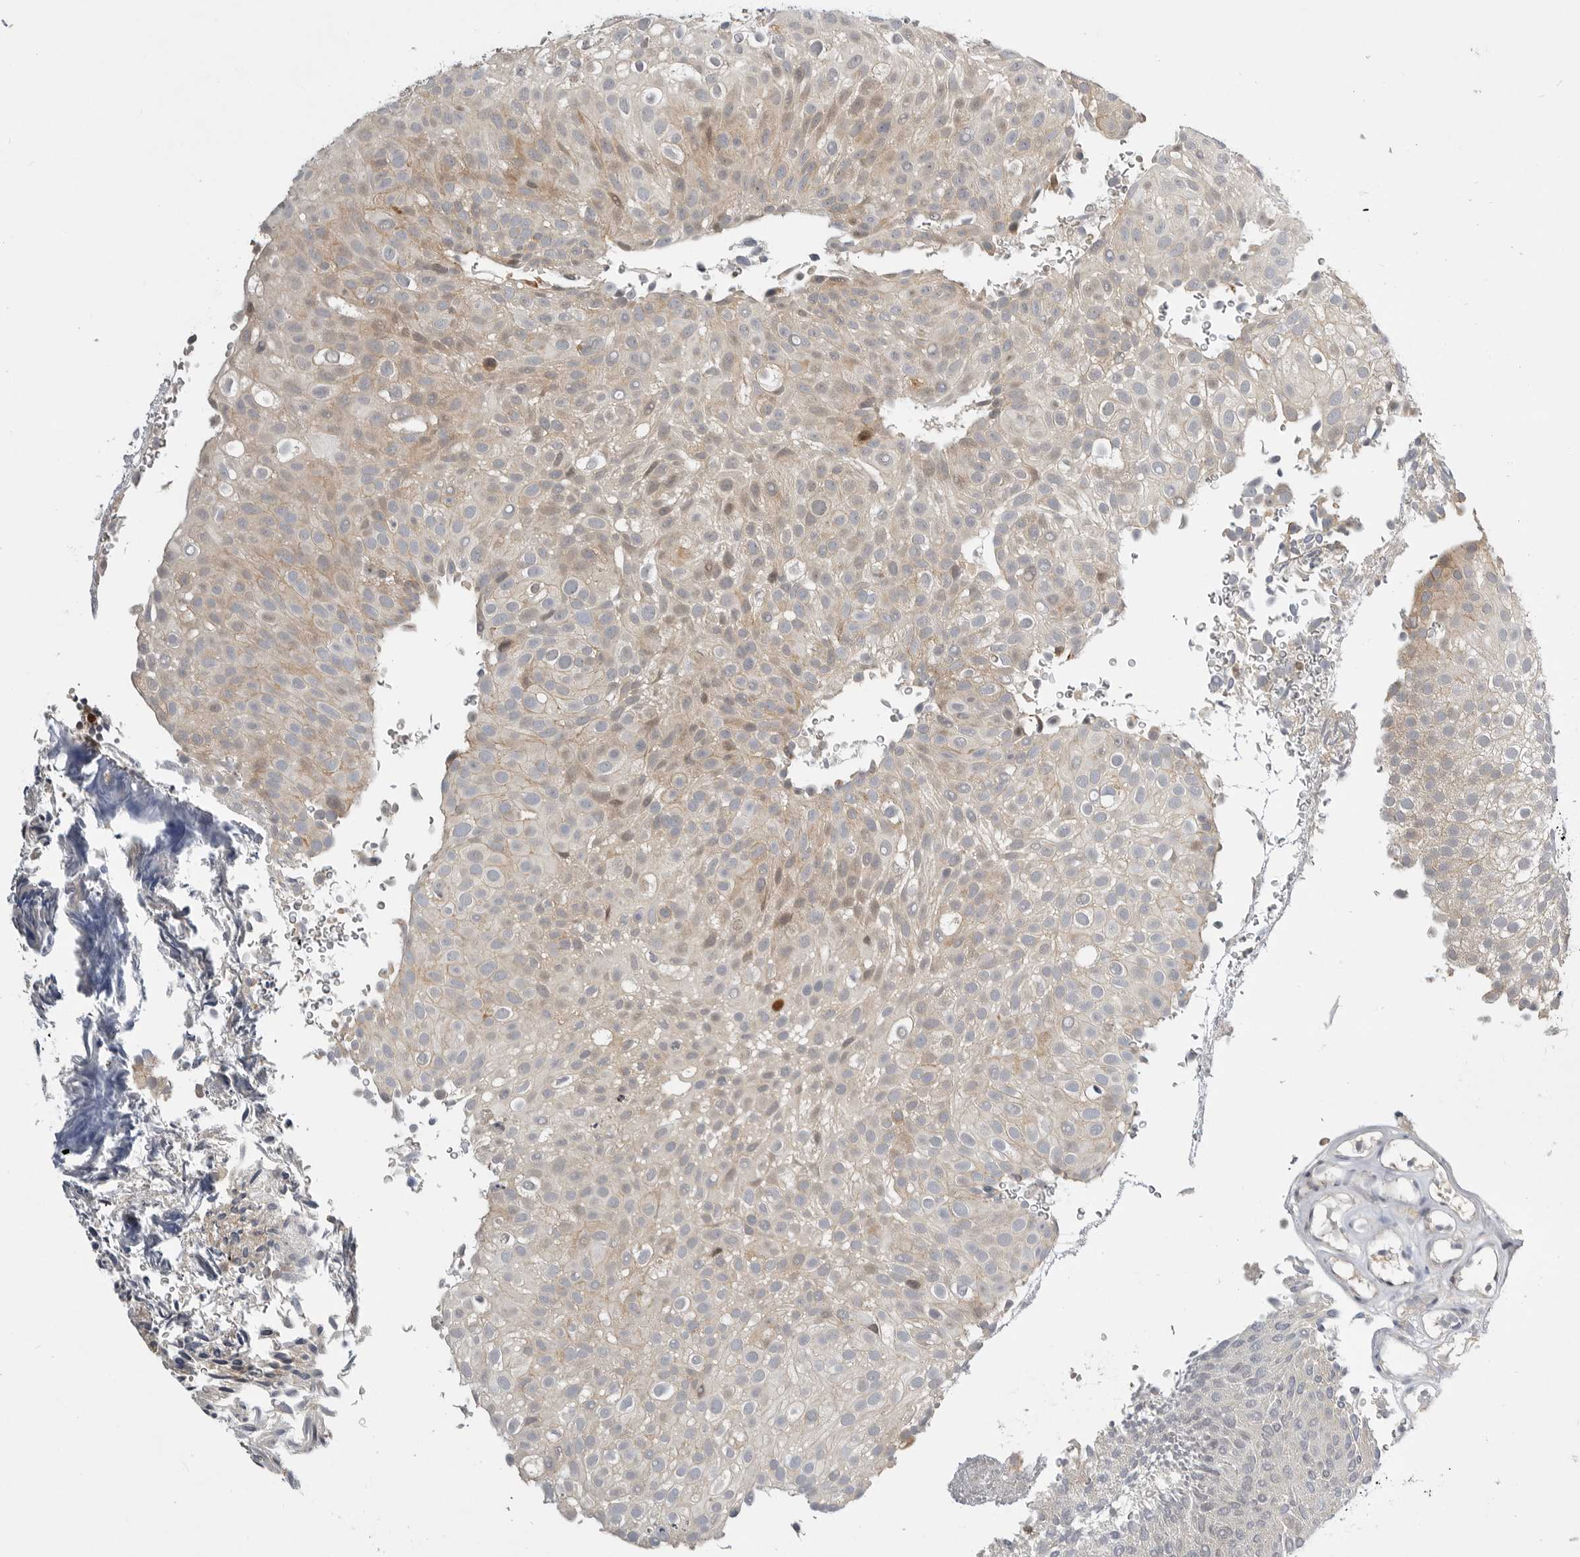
{"staining": {"intensity": "weak", "quantity": "25%-75%", "location": "cytoplasmic/membranous"}, "tissue": "urothelial cancer", "cell_type": "Tumor cells", "image_type": "cancer", "snomed": [{"axis": "morphology", "description": "Urothelial carcinoma, Low grade"}, {"axis": "topography", "description": "Urinary bladder"}], "caption": "The photomicrograph shows immunohistochemical staining of urothelial cancer. There is weak cytoplasmic/membranous staining is identified in about 25%-75% of tumor cells.", "gene": "CSNK1G3", "patient": {"sex": "male", "age": 78}}